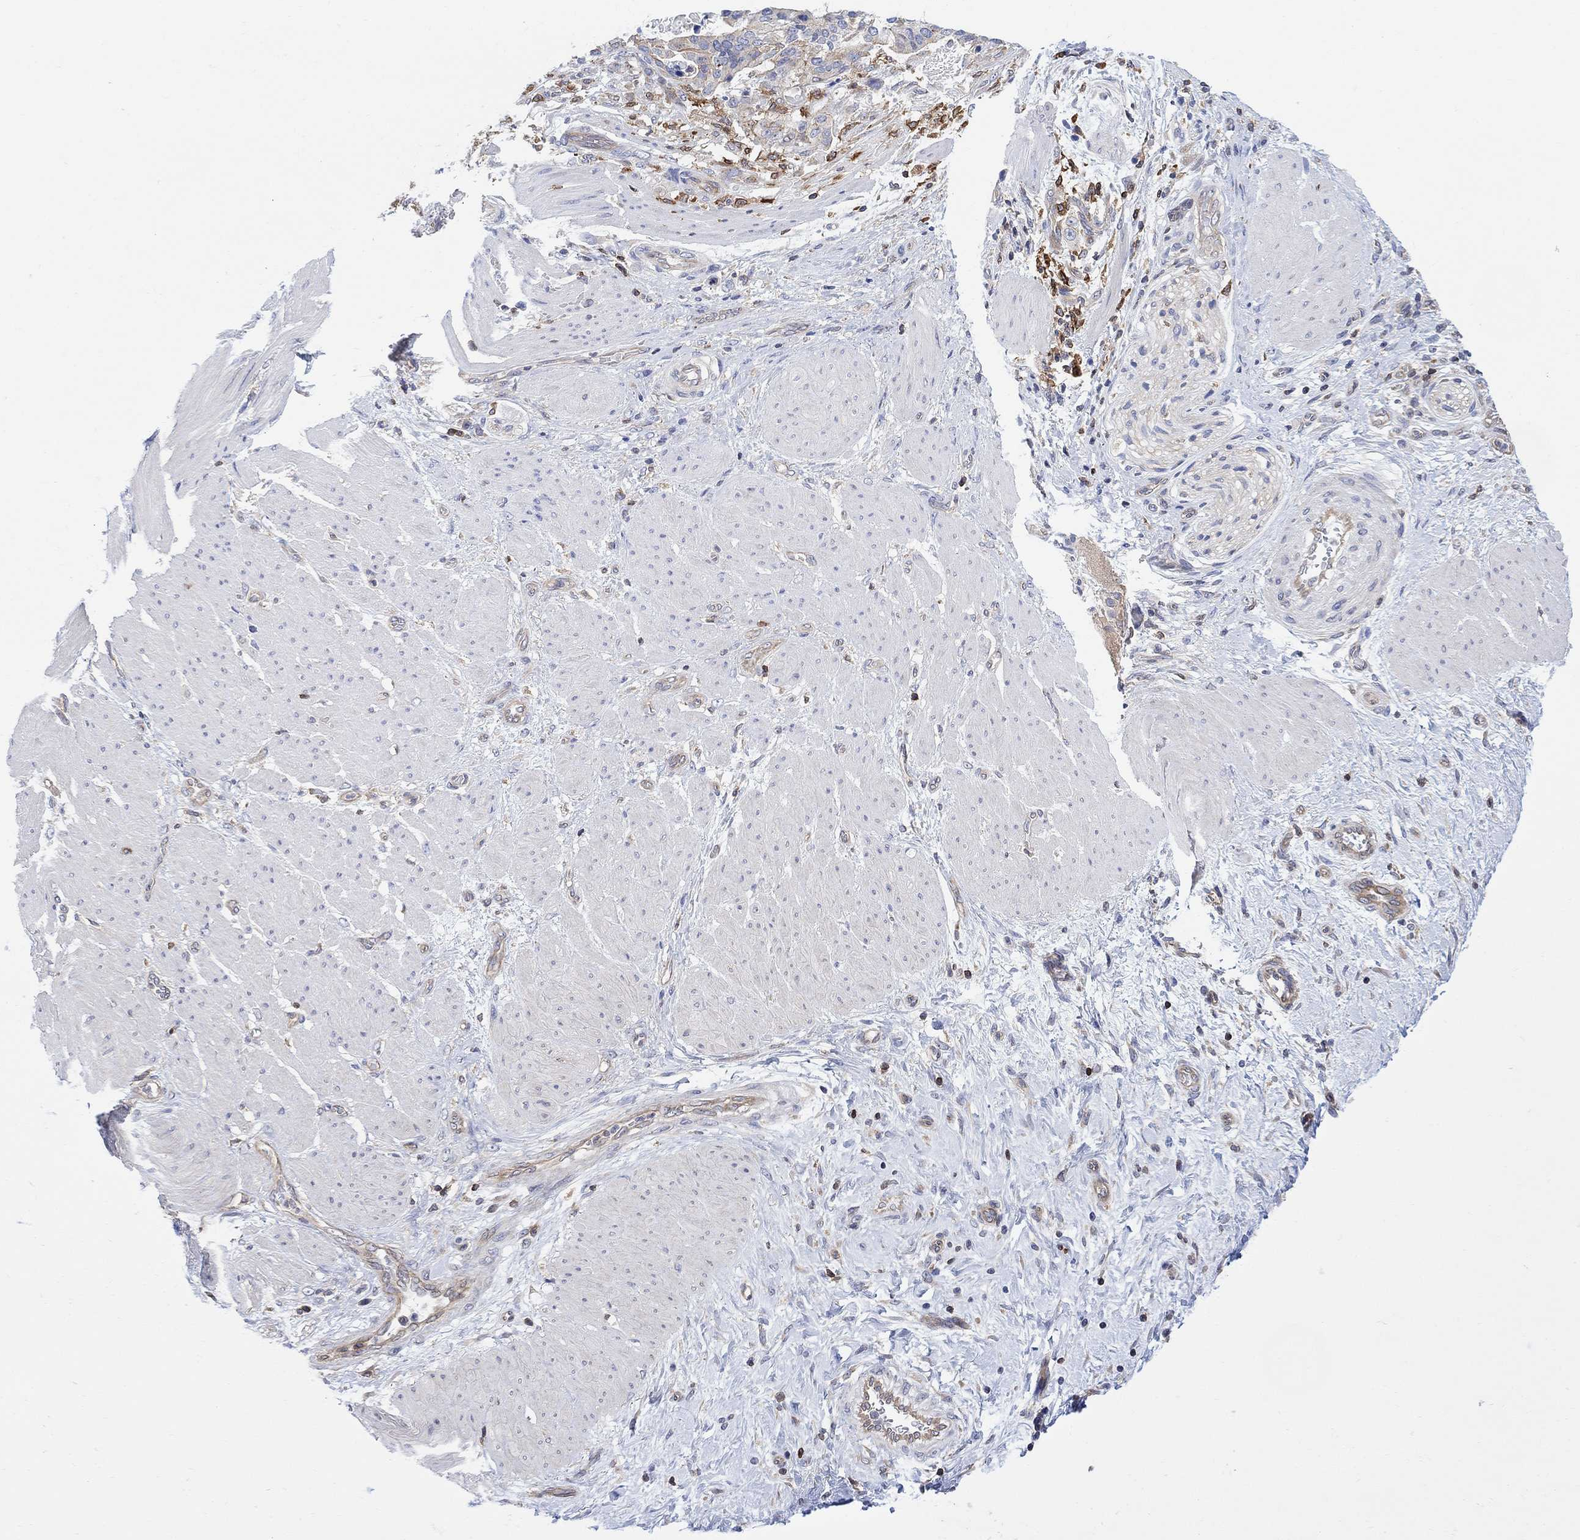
{"staining": {"intensity": "moderate", "quantity": "<25%", "location": "cytoplasmic/membranous"}, "tissue": "stomach cancer", "cell_type": "Tumor cells", "image_type": "cancer", "snomed": [{"axis": "morphology", "description": "Adenocarcinoma, NOS"}, {"axis": "topography", "description": "Stomach"}], "caption": "Protein positivity by immunohistochemistry displays moderate cytoplasmic/membranous staining in approximately <25% of tumor cells in stomach cancer.", "gene": "GBP5", "patient": {"sex": "male", "age": 48}}